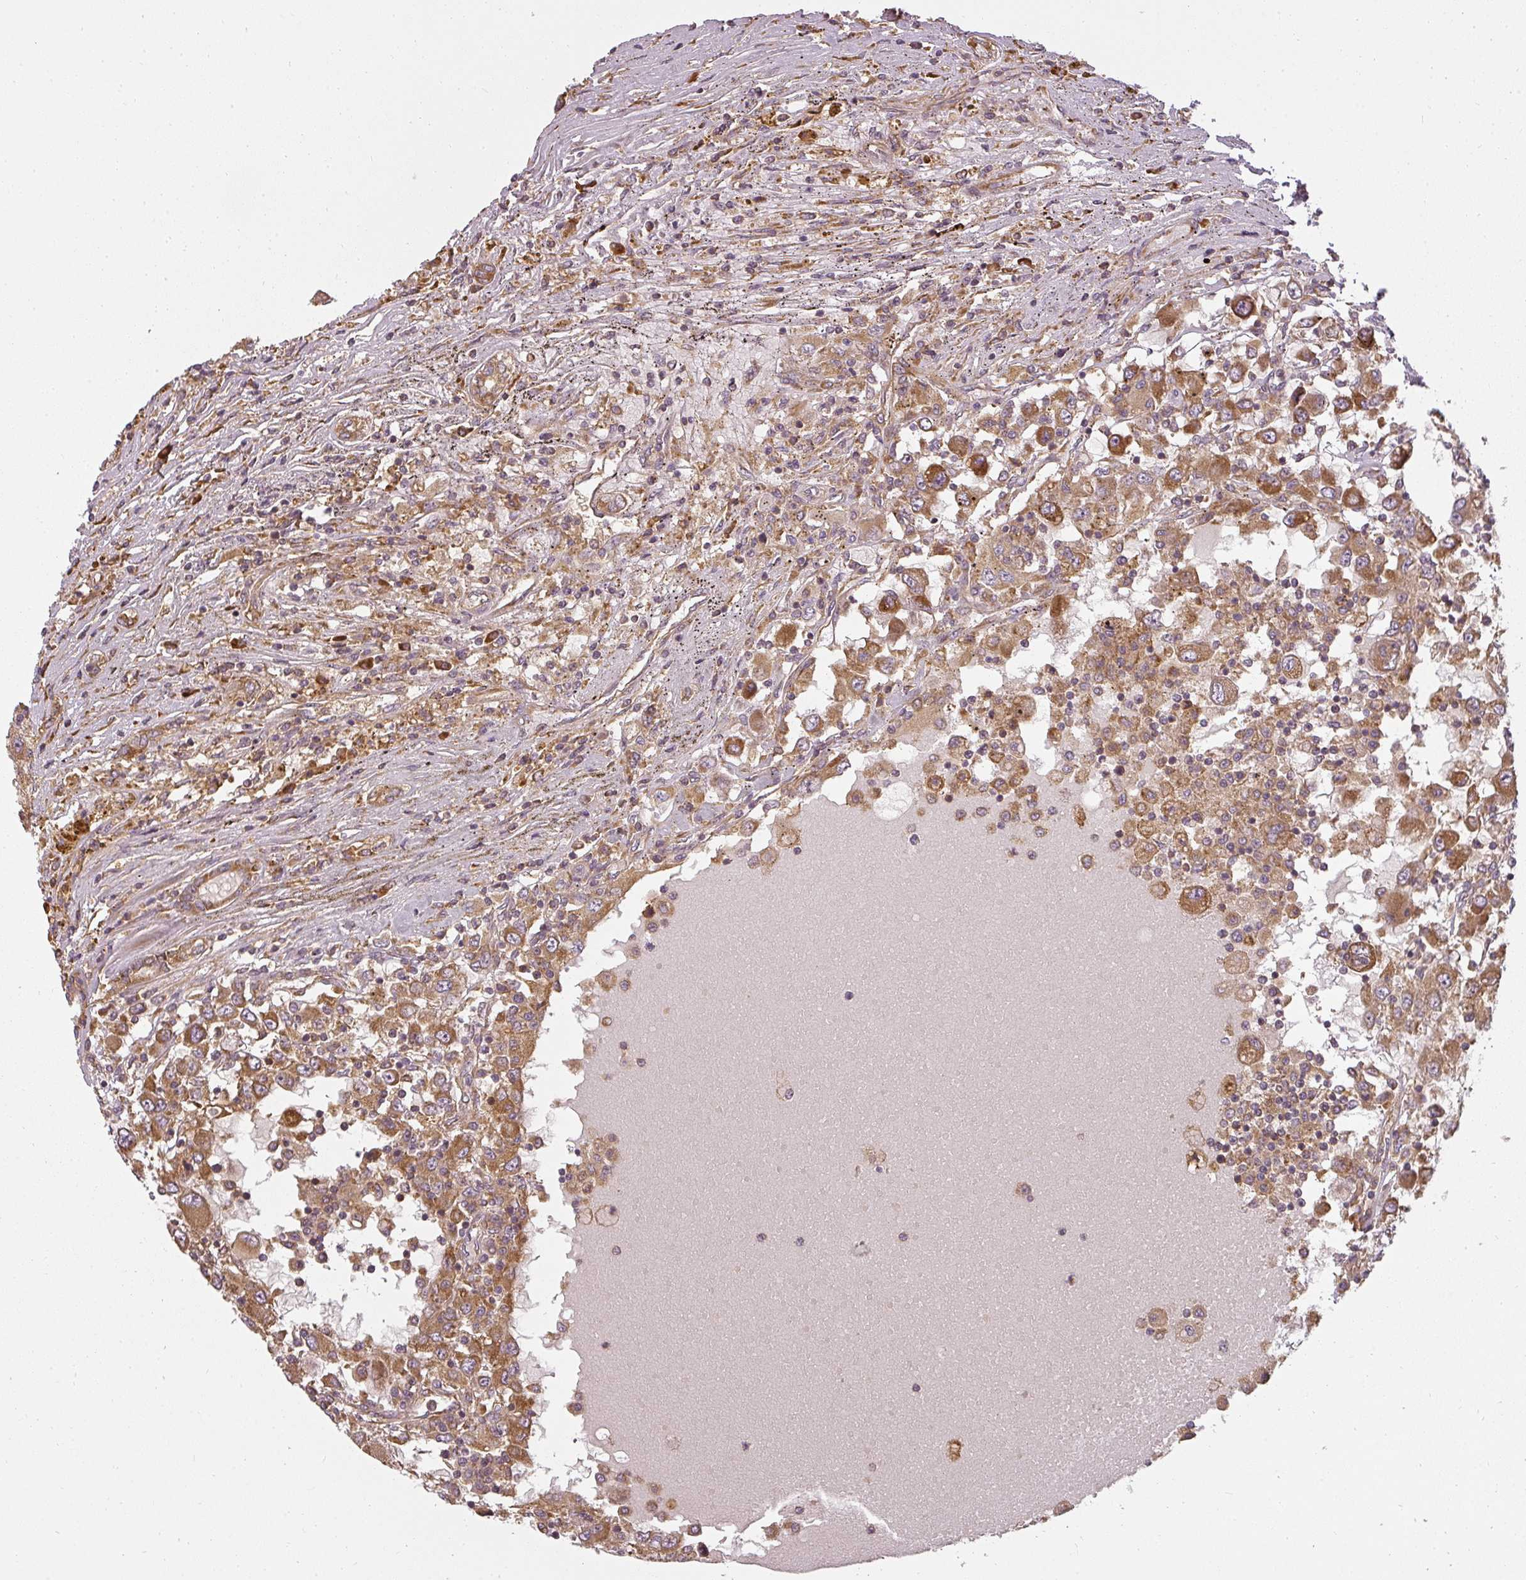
{"staining": {"intensity": "moderate", "quantity": ">75%", "location": "cytoplasmic/membranous"}, "tissue": "renal cancer", "cell_type": "Tumor cells", "image_type": "cancer", "snomed": [{"axis": "morphology", "description": "Adenocarcinoma, NOS"}, {"axis": "topography", "description": "Kidney"}], "caption": "A medium amount of moderate cytoplasmic/membranous expression is appreciated in approximately >75% of tumor cells in renal adenocarcinoma tissue.", "gene": "RPL24", "patient": {"sex": "female", "age": 67}}